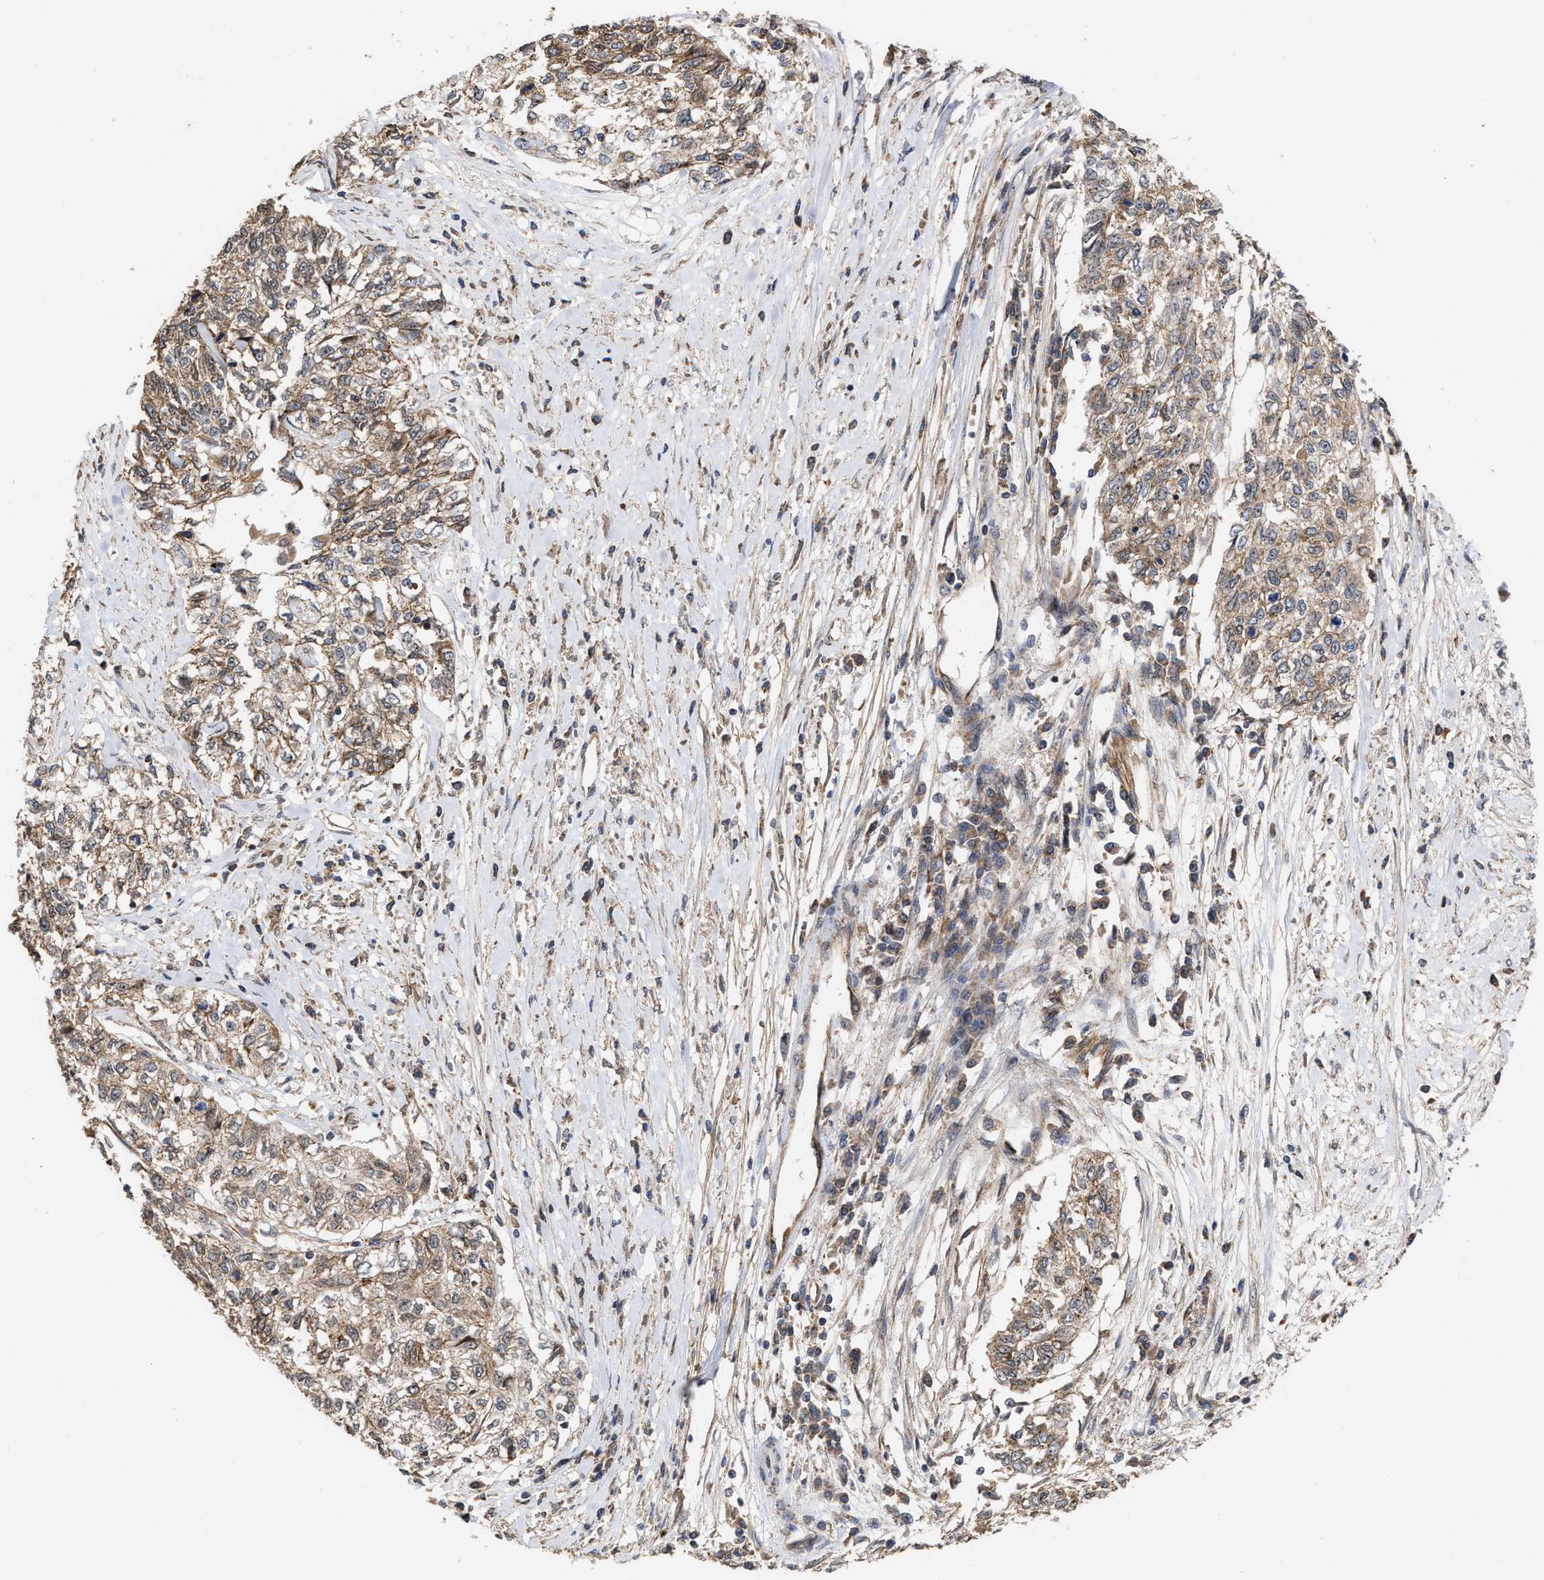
{"staining": {"intensity": "weak", "quantity": ">75%", "location": "cytoplasmic/membranous"}, "tissue": "cervical cancer", "cell_type": "Tumor cells", "image_type": "cancer", "snomed": [{"axis": "morphology", "description": "Squamous cell carcinoma, NOS"}, {"axis": "topography", "description": "Cervix"}], "caption": "A brown stain shows weak cytoplasmic/membranous expression of a protein in human squamous cell carcinoma (cervical) tumor cells.", "gene": "EXOSC2", "patient": {"sex": "female", "age": 57}}